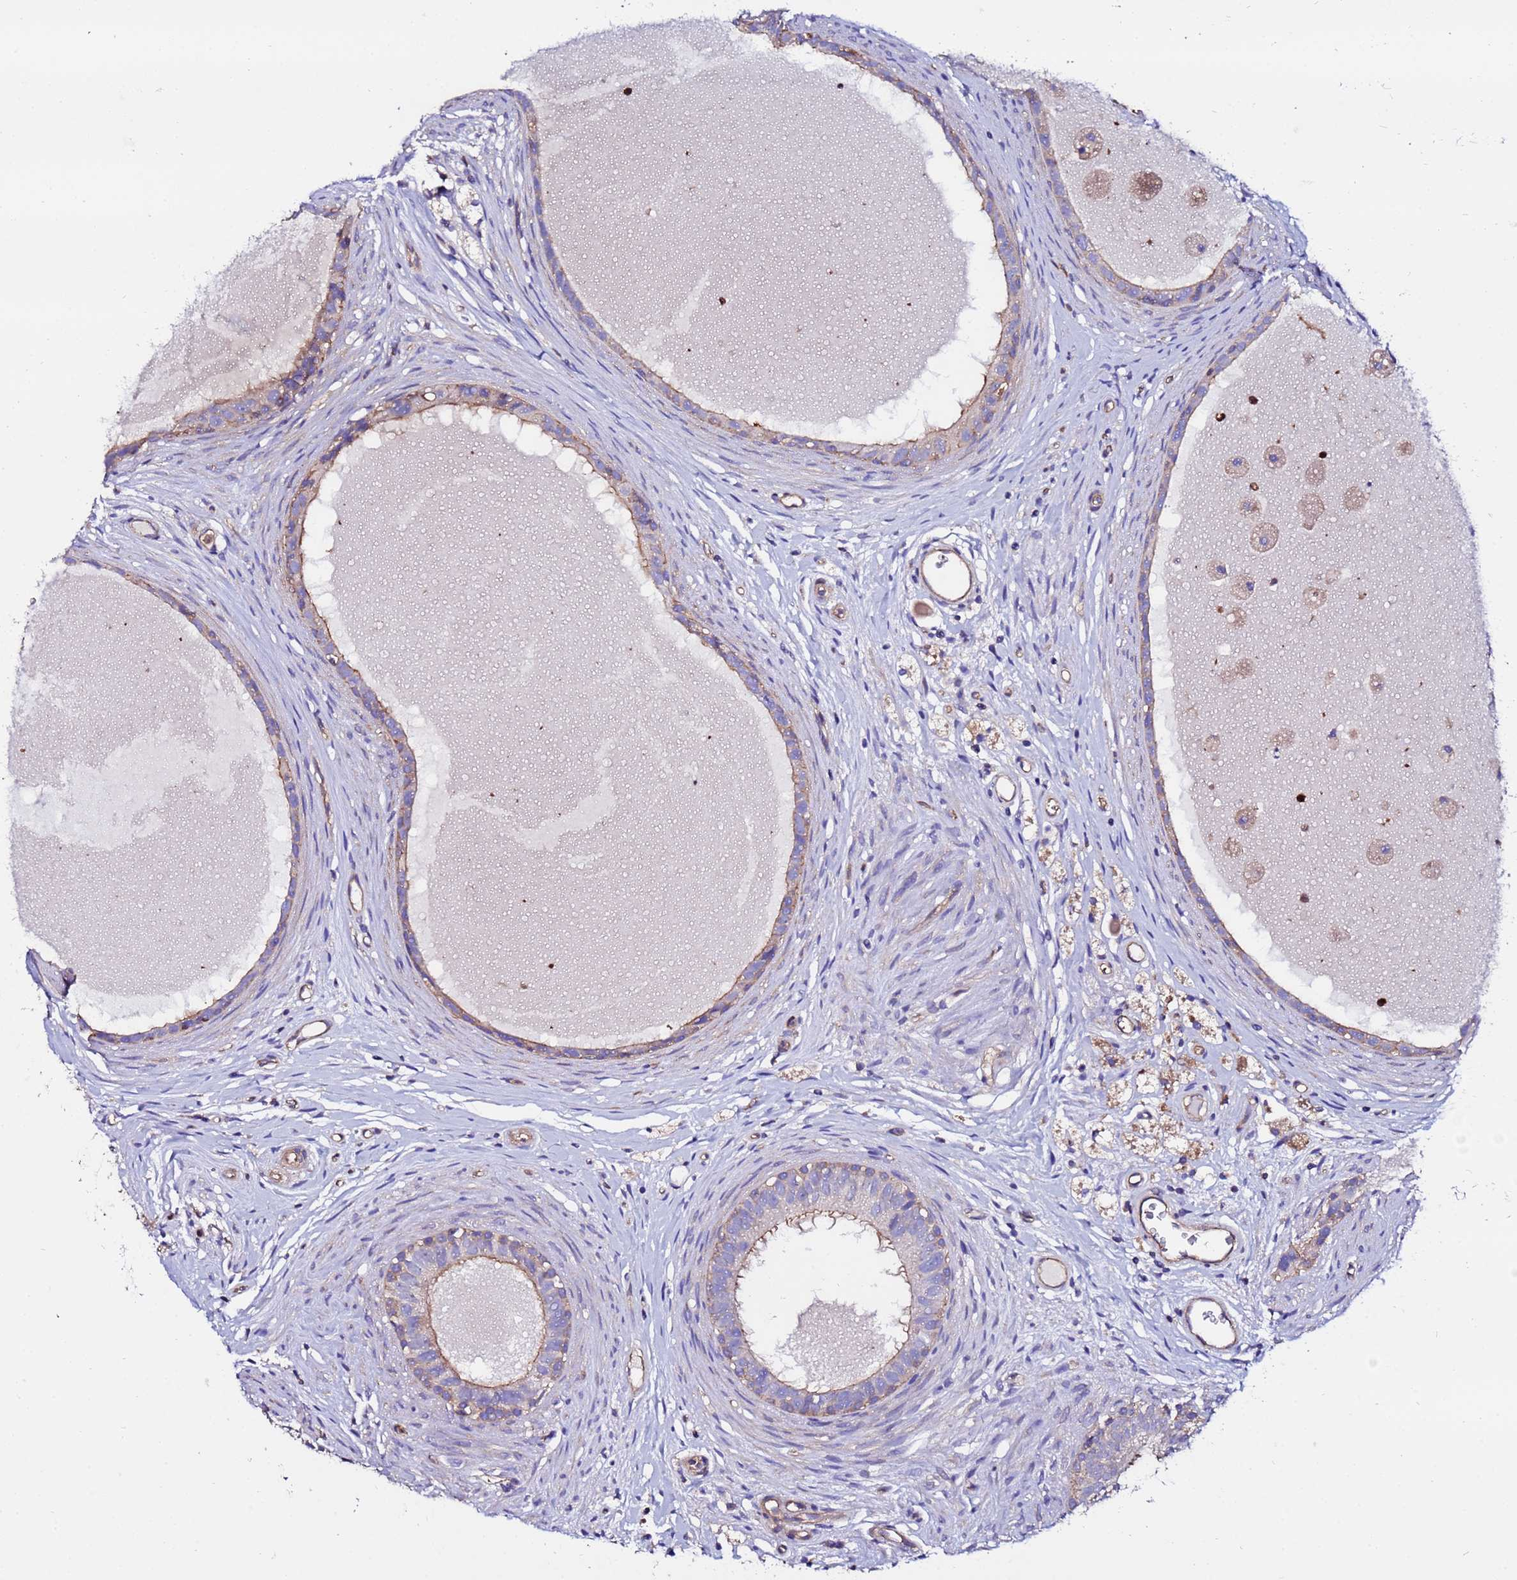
{"staining": {"intensity": "moderate", "quantity": "25%-75%", "location": "cytoplasmic/membranous"}, "tissue": "epididymis", "cell_type": "Glandular cells", "image_type": "normal", "snomed": [{"axis": "morphology", "description": "Normal tissue, NOS"}, {"axis": "topography", "description": "Epididymis"}], "caption": "Protein expression analysis of normal human epididymis reveals moderate cytoplasmic/membranous staining in about 25%-75% of glandular cells.", "gene": "POTEE", "patient": {"sex": "male", "age": 80}}